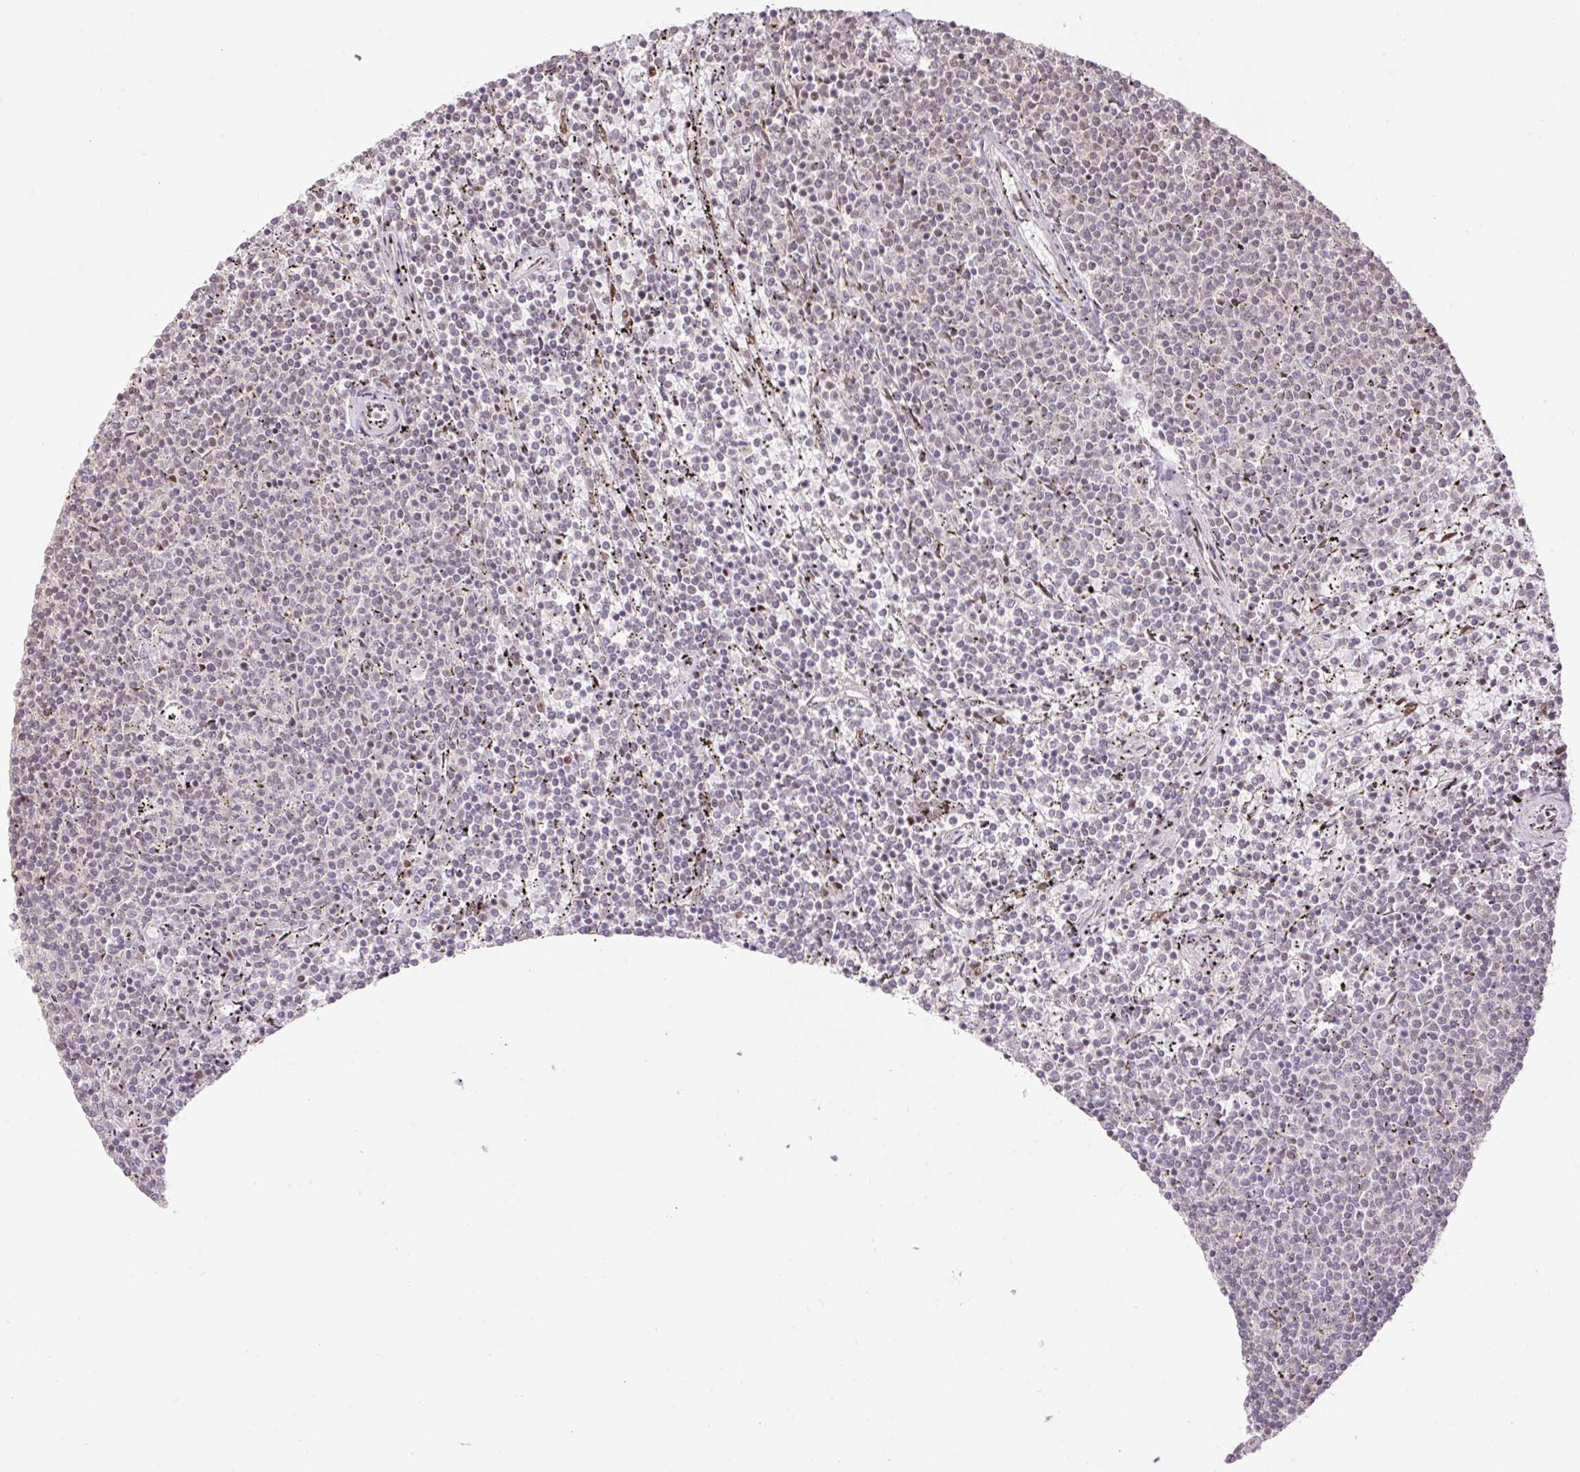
{"staining": {"intensity": "negative", "quantity": "none", "location": "none"}, "tissue": "lymphoma", "cell_type": "Tumor cells", "image_type": "cancer", "snomed": [{"axis": "morphology", "description": "Malignant lymphoma, non-Hodgkin's type, Low grade"}, {"axis": "topography", "description": "Spleen"}], "caption": "DAB (3,3'-diaminobenzidine) immunohistochemical staining of malignant lymphoma, non-Hodgkin's type (low-grade) displays no significant positivity in tumor cells.", "gene": "RIPPLY3", "patient": {"sex": "female", "age": 50}}